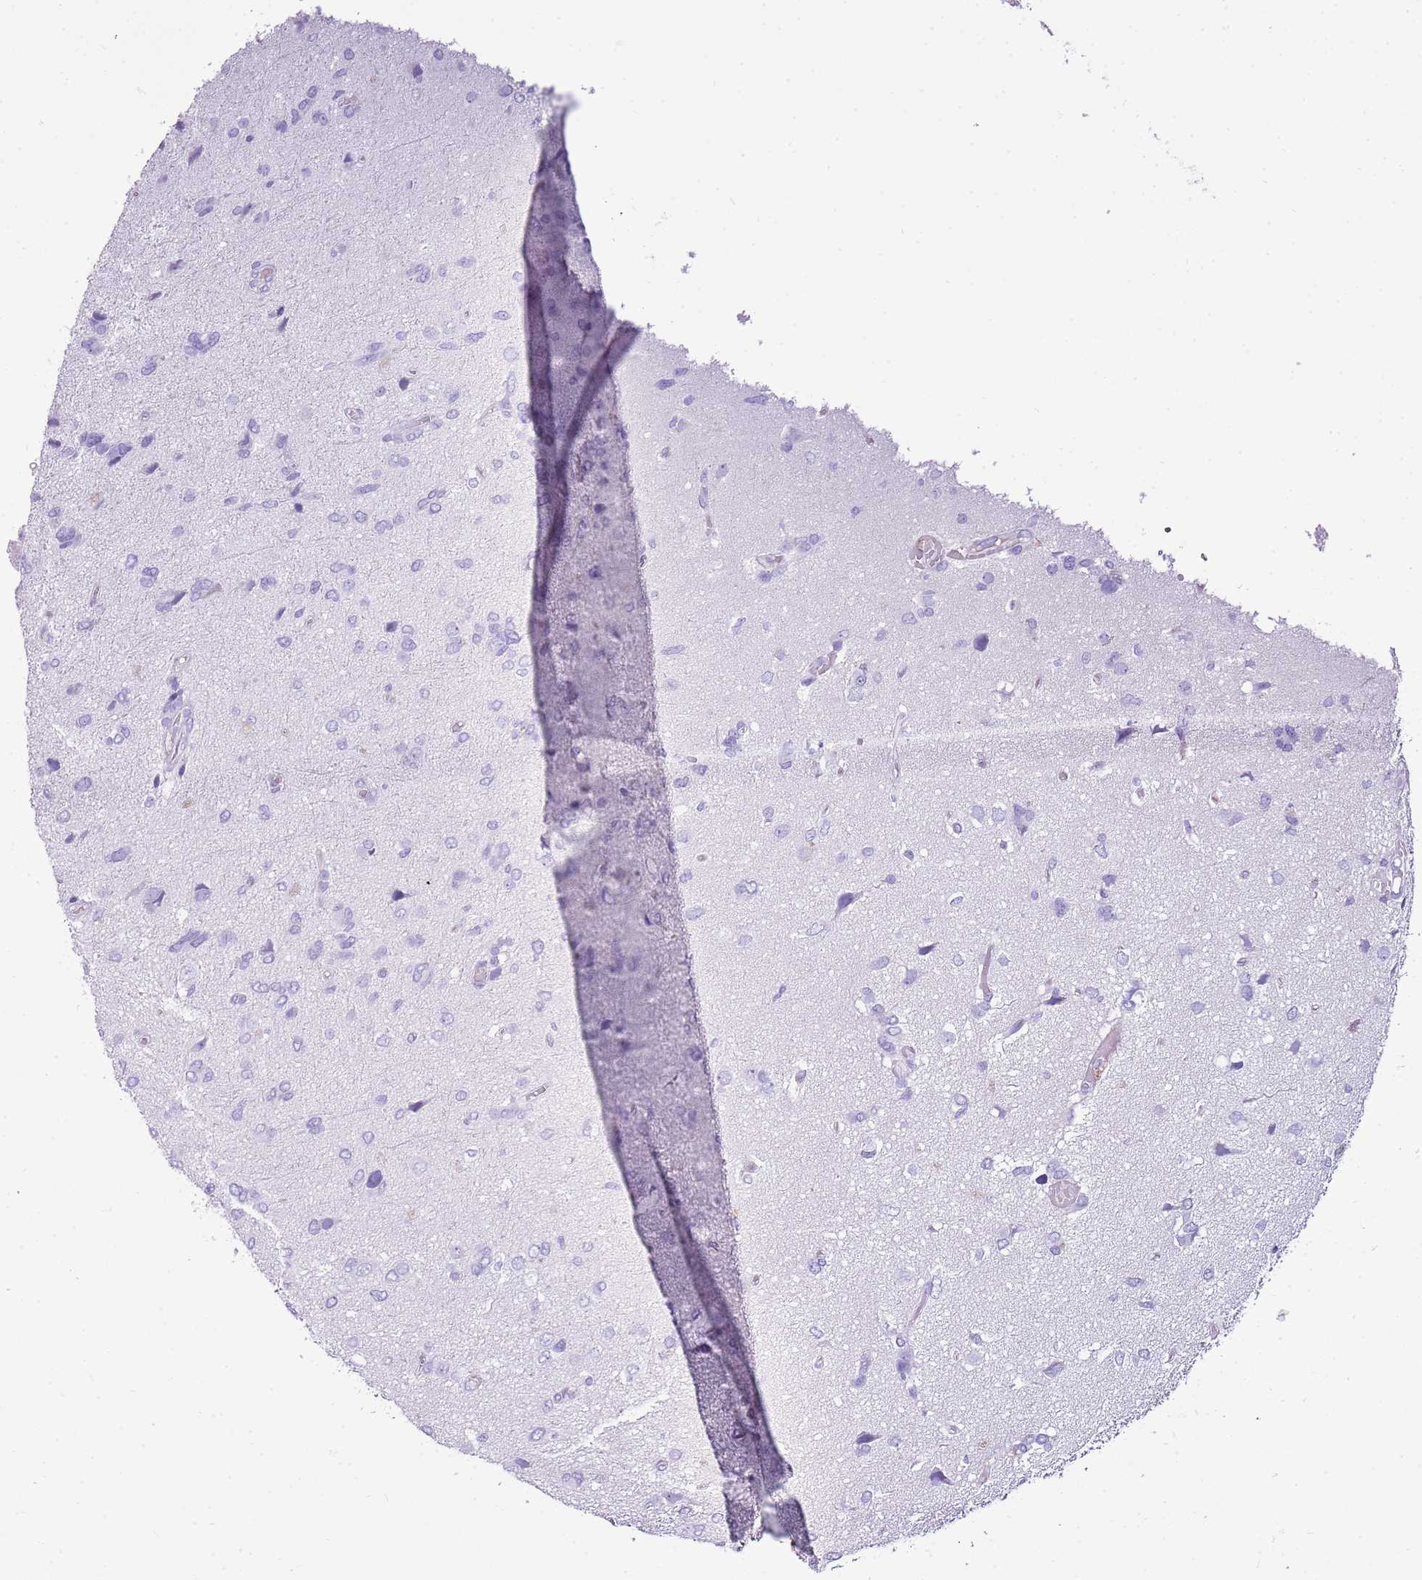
{"staining": {"intensity": "negative", "quantity": "none", "location": "none"}, "tissue": "glioma", "cell_type": "Tumor cells", "image_type": "cancer", "snomed": [{"axis": "morphology", "description": "Glioma, malignant, High grade"}, {"axis": "topography", "description": "Brain"}], "caption": "This is a histopathology image of IHC staining of glioma, which shows no staining in tumor cells. The staining was performed using DAB (3,3'-diaminobenzidine) to visualize the protein expression in brown, while the nuclei were stained in blue with hematoxylin (Magnification: 20x).", "gene": "IGKV3D-11", "patient": {"sex": "female", "age": 59}}